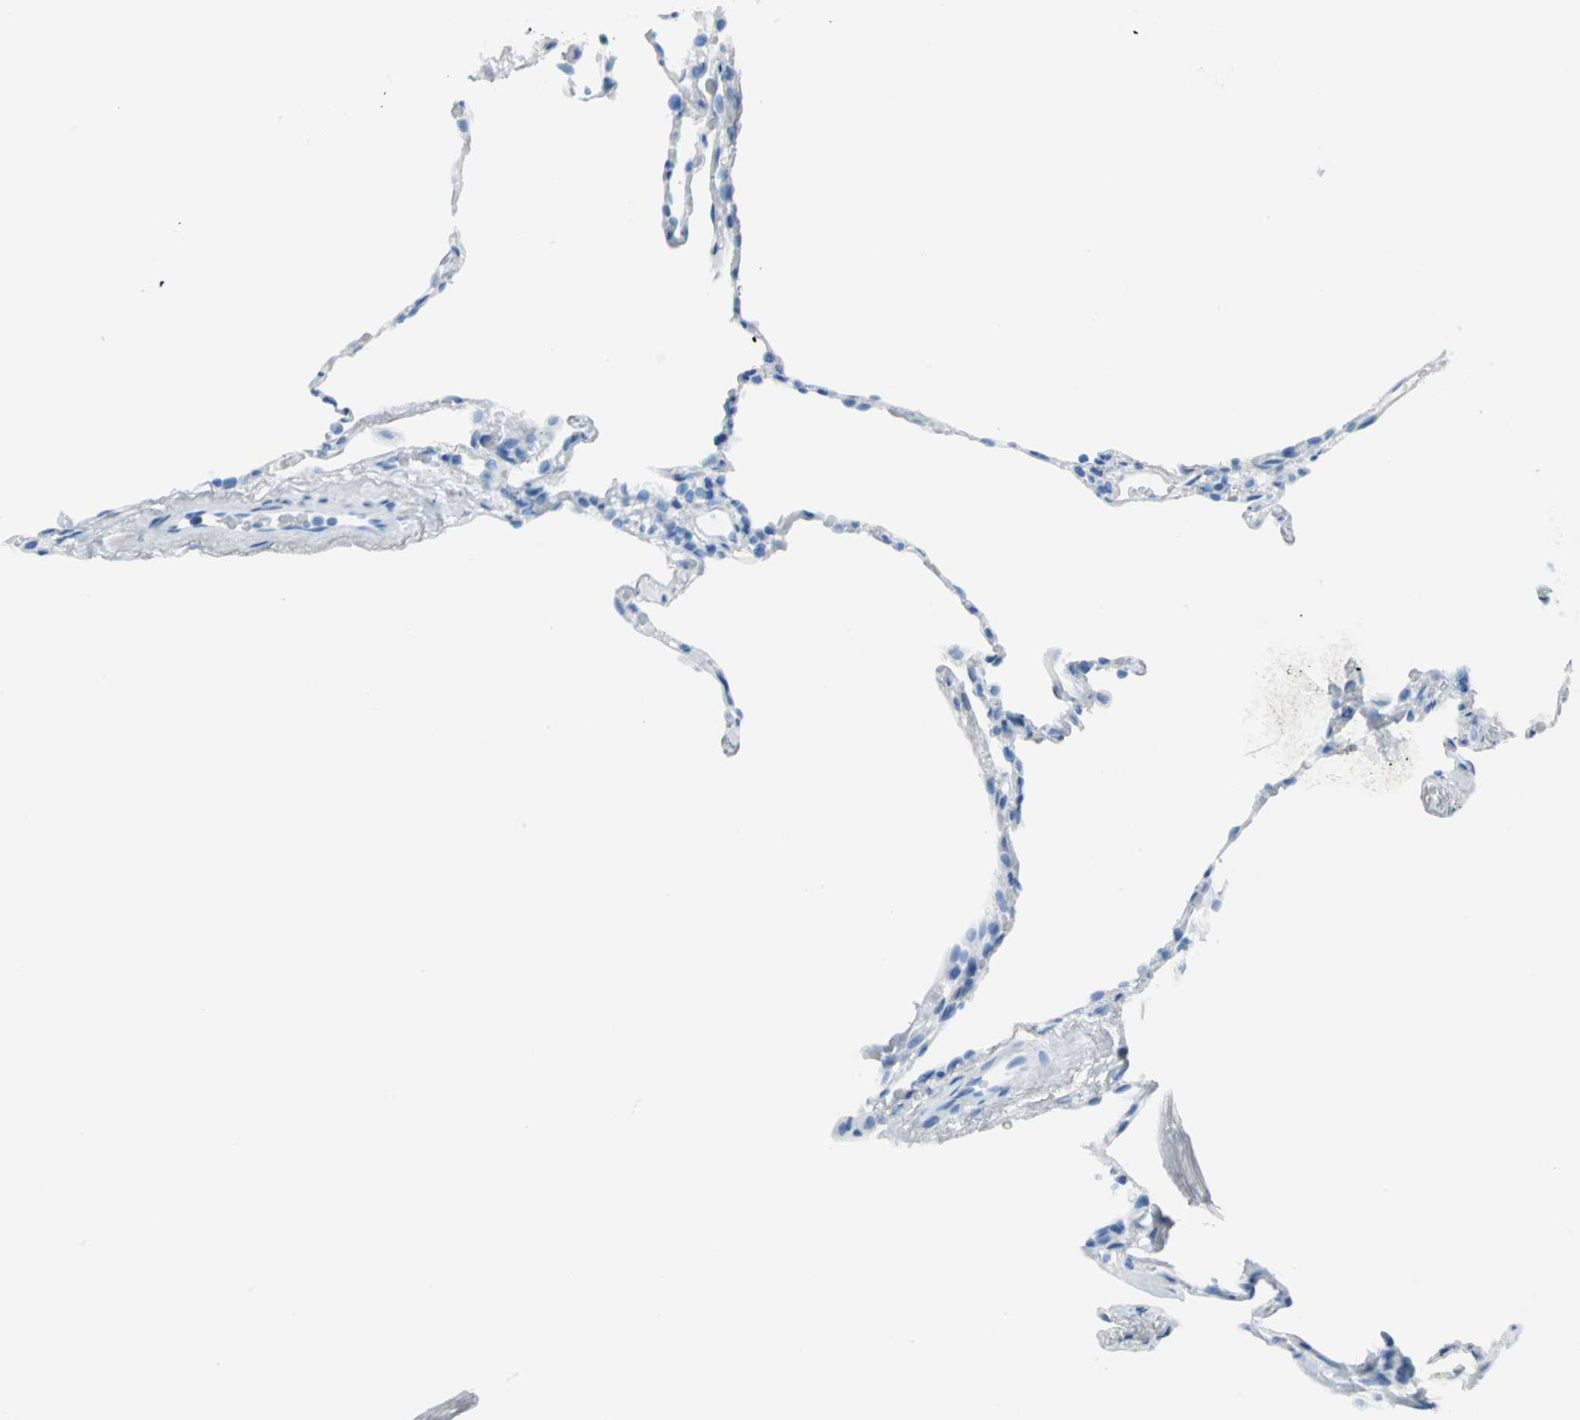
{"staining": {"intensity": "negative", "quantity": "none", "location": "none"}, "tissue": "lung", "cell_type": "Alveolar cells", "image_type": "normal", "snomed": [{"axis": "morphology", "description": "Normal tissue, NOS"}, {"axis": "topography", "description": "Lung"}], "caption": "Immunohistochemistry (IHC) photomicrograph of unremarkable human lung stained for a protein (brown), which reveals no expression in alveolar cells.", "gene": "MCM3", "patient": {"sex": "male", "age": 59}}